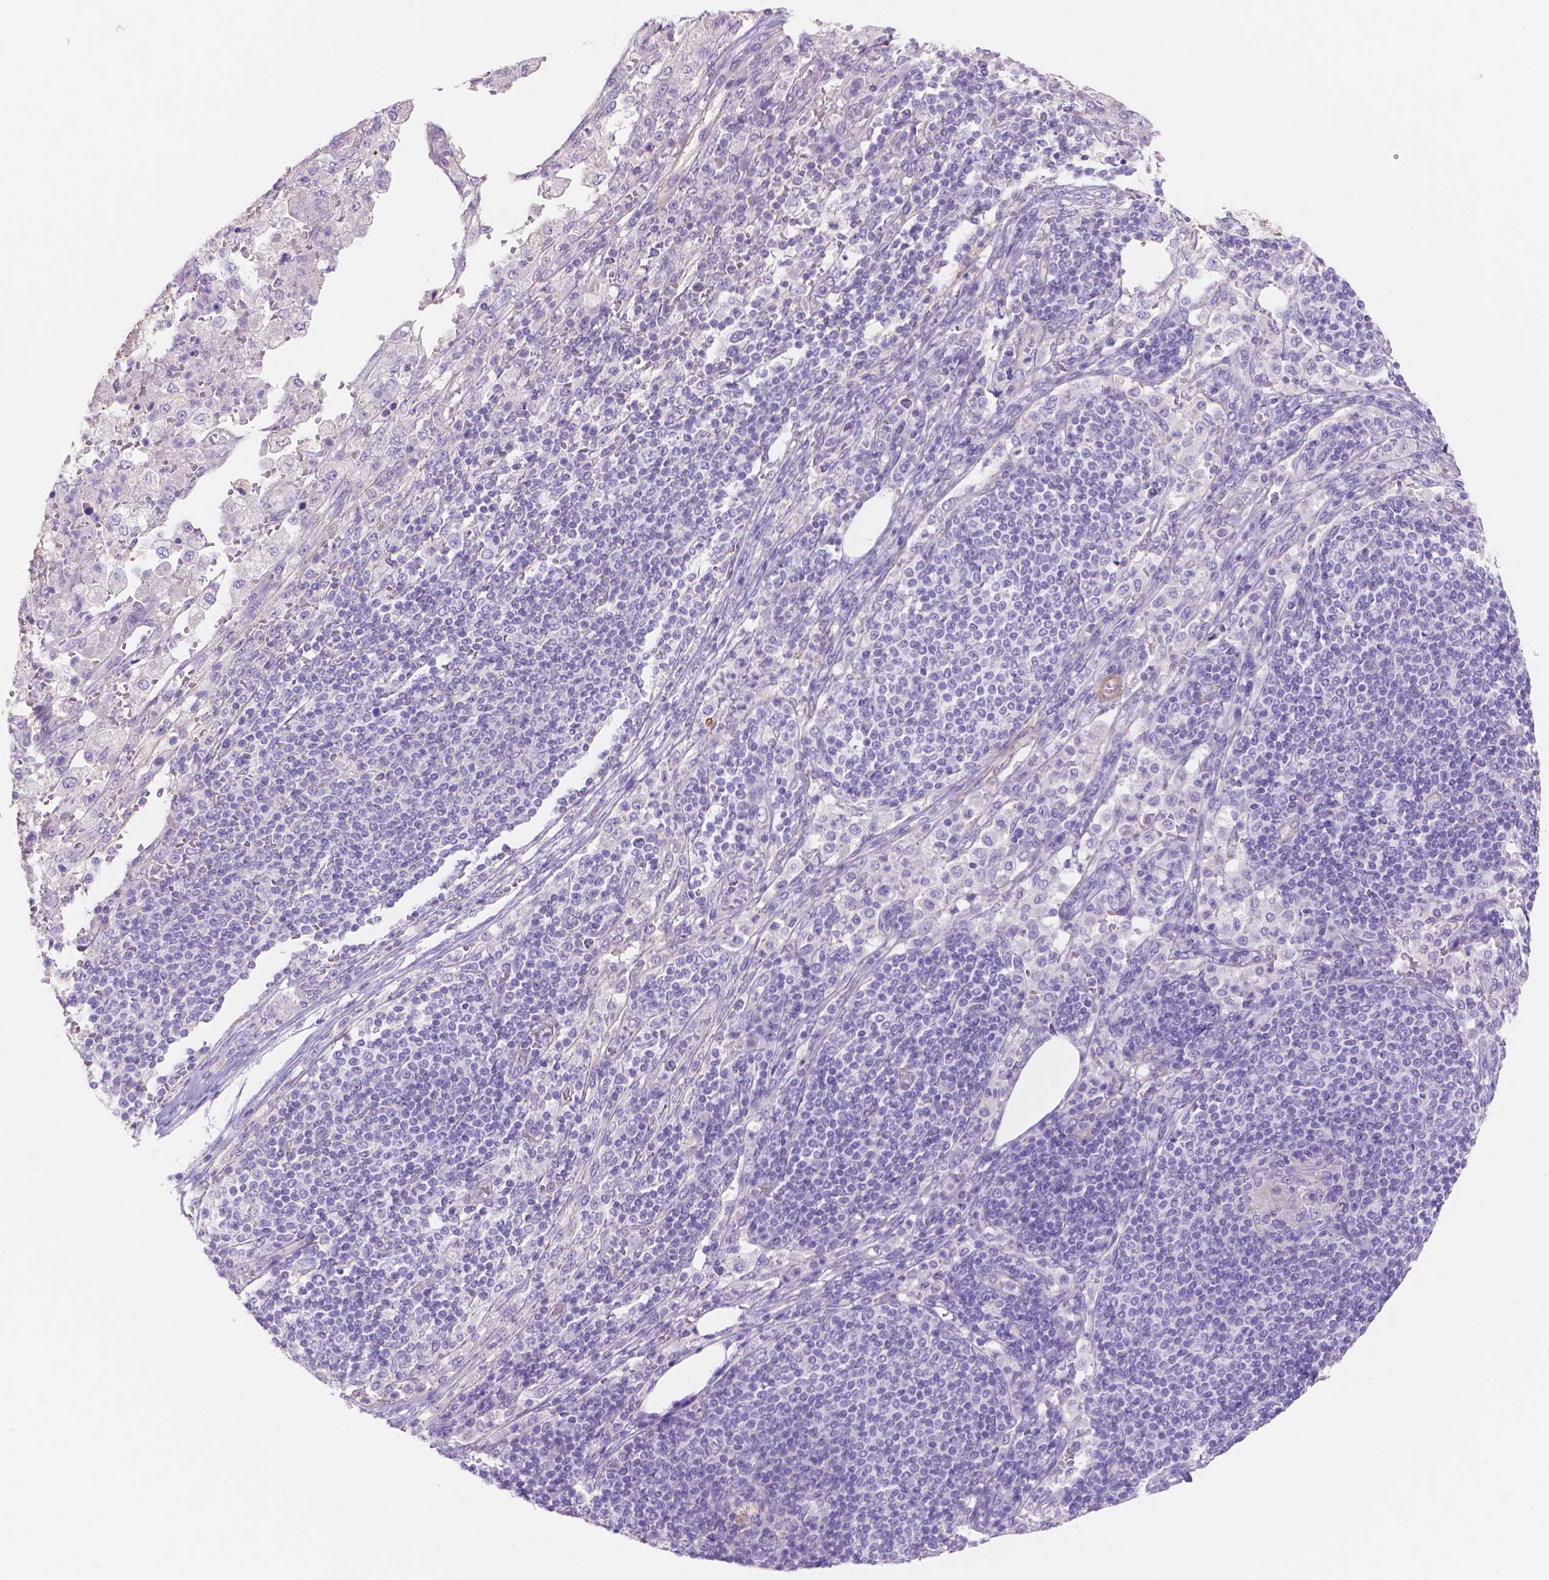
{"staining": {"intensity": "negative", "quantity": "none", "location": "none"}, "tissue": "pancreatic cancer", "cell_type": "Tumor cells", "image_type": "cancer", "snomed": [{"axis": "morphology", "description": "Adenocarcinoma, NOS"}, {"axis": "topography", "description": "Pancreas"}], "caption": "The immunohistochemistry (IHC) image has no significant staining in tumor cells of pancreatic adenocarcinoma tissue.", "gene": "MBLAC1", "patient": {"sex": "female", "age": 61}}